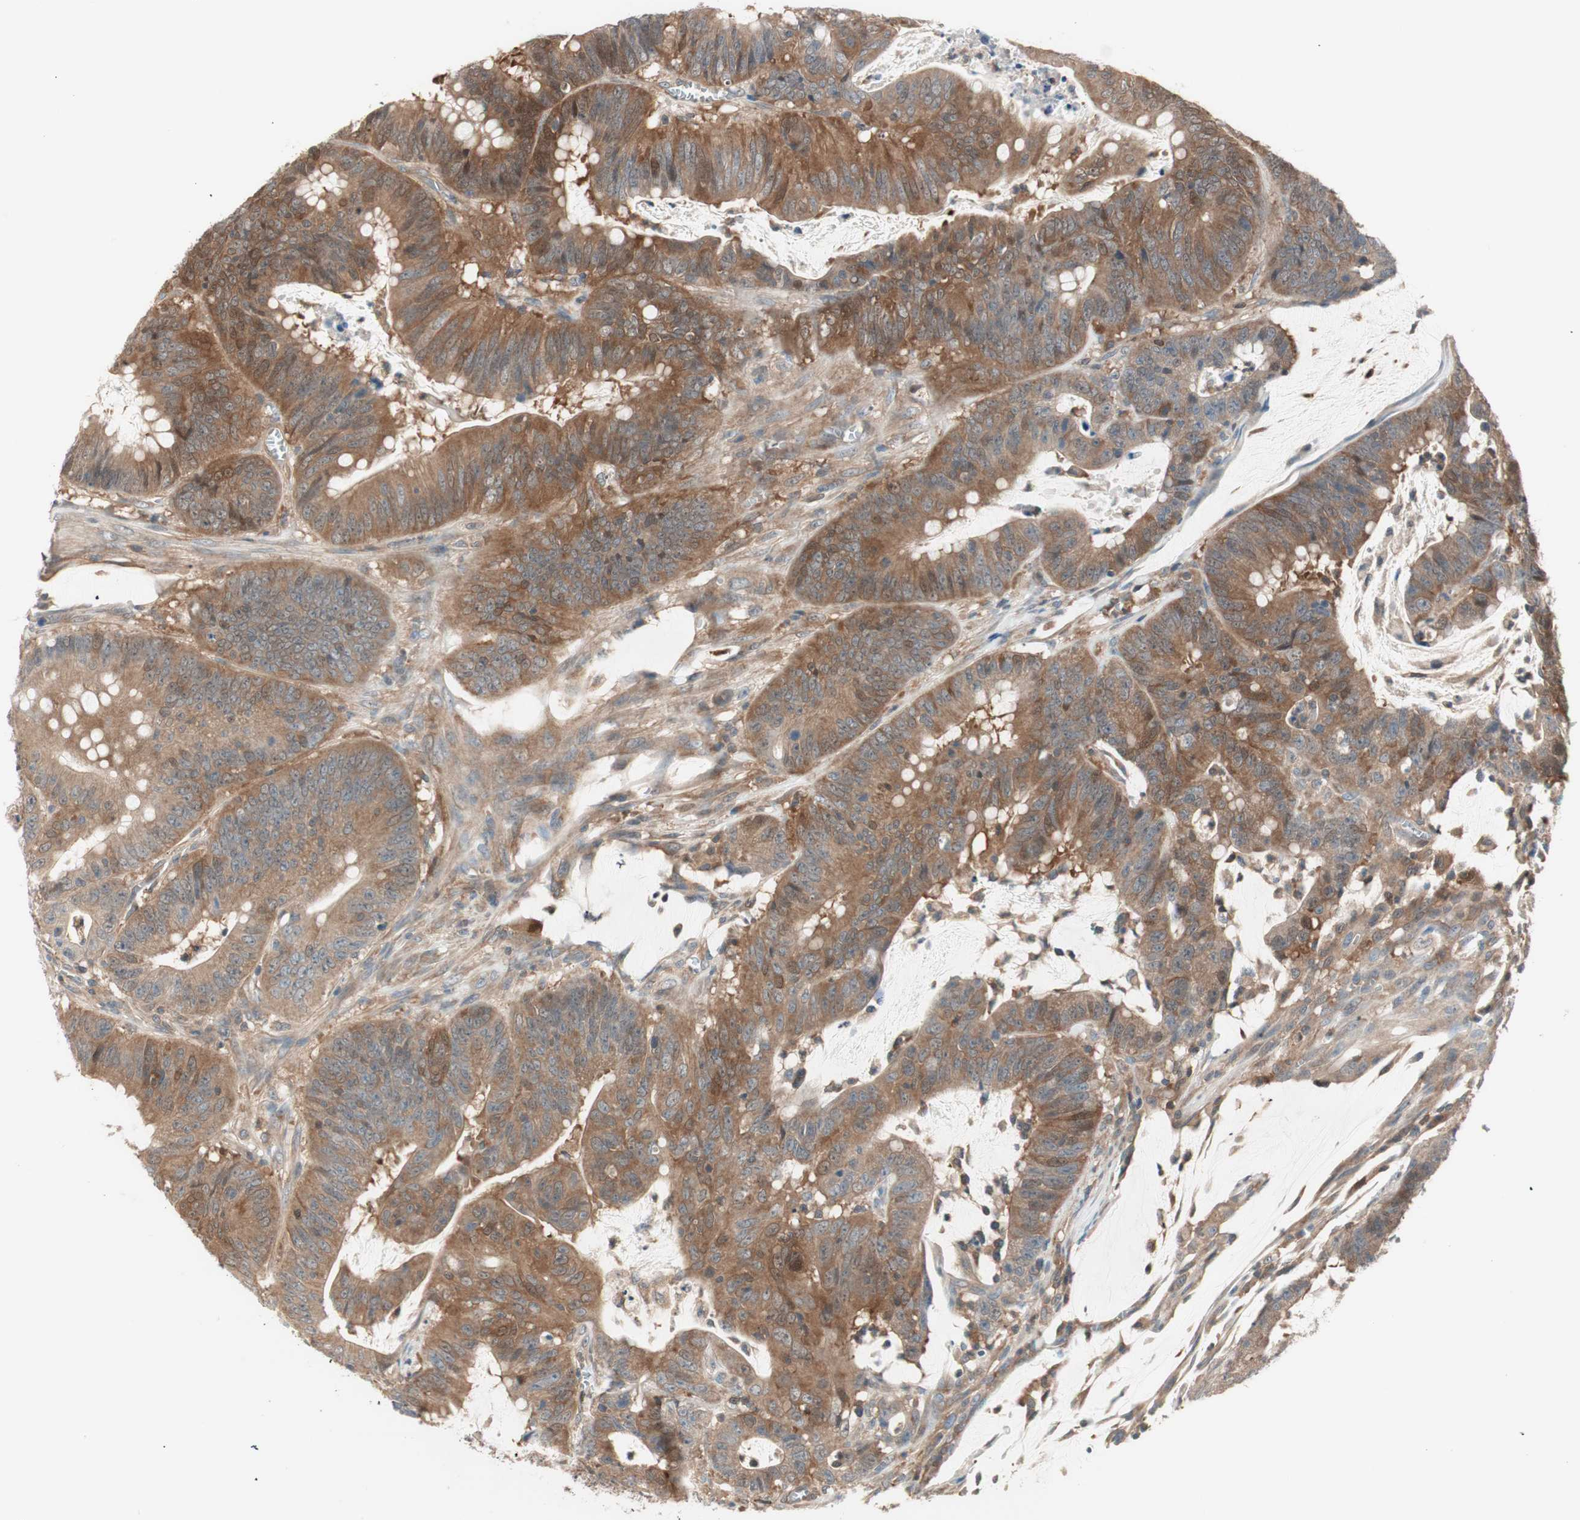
{"staining": {"intensity": "moderate", "quantity": ">75%", "location": "cytoplasmic/membranous"}, "tissue": "colorectal cancer", "cell_type": "Tumor cells", "image_type": "cancer", "snomed": [{"axis": "morphology", "description": "Adenocarcinoma, NOS"}, {"axis": "topography", "description": "Colon"}], "caption": "Adenocarcinoma (colorectal) tissue reveals moderate cytoplasmic/membranous expression in approximately >75% of tumor cells", "gene": "GALT", "patient": {"sex": "male", "age": 45}}